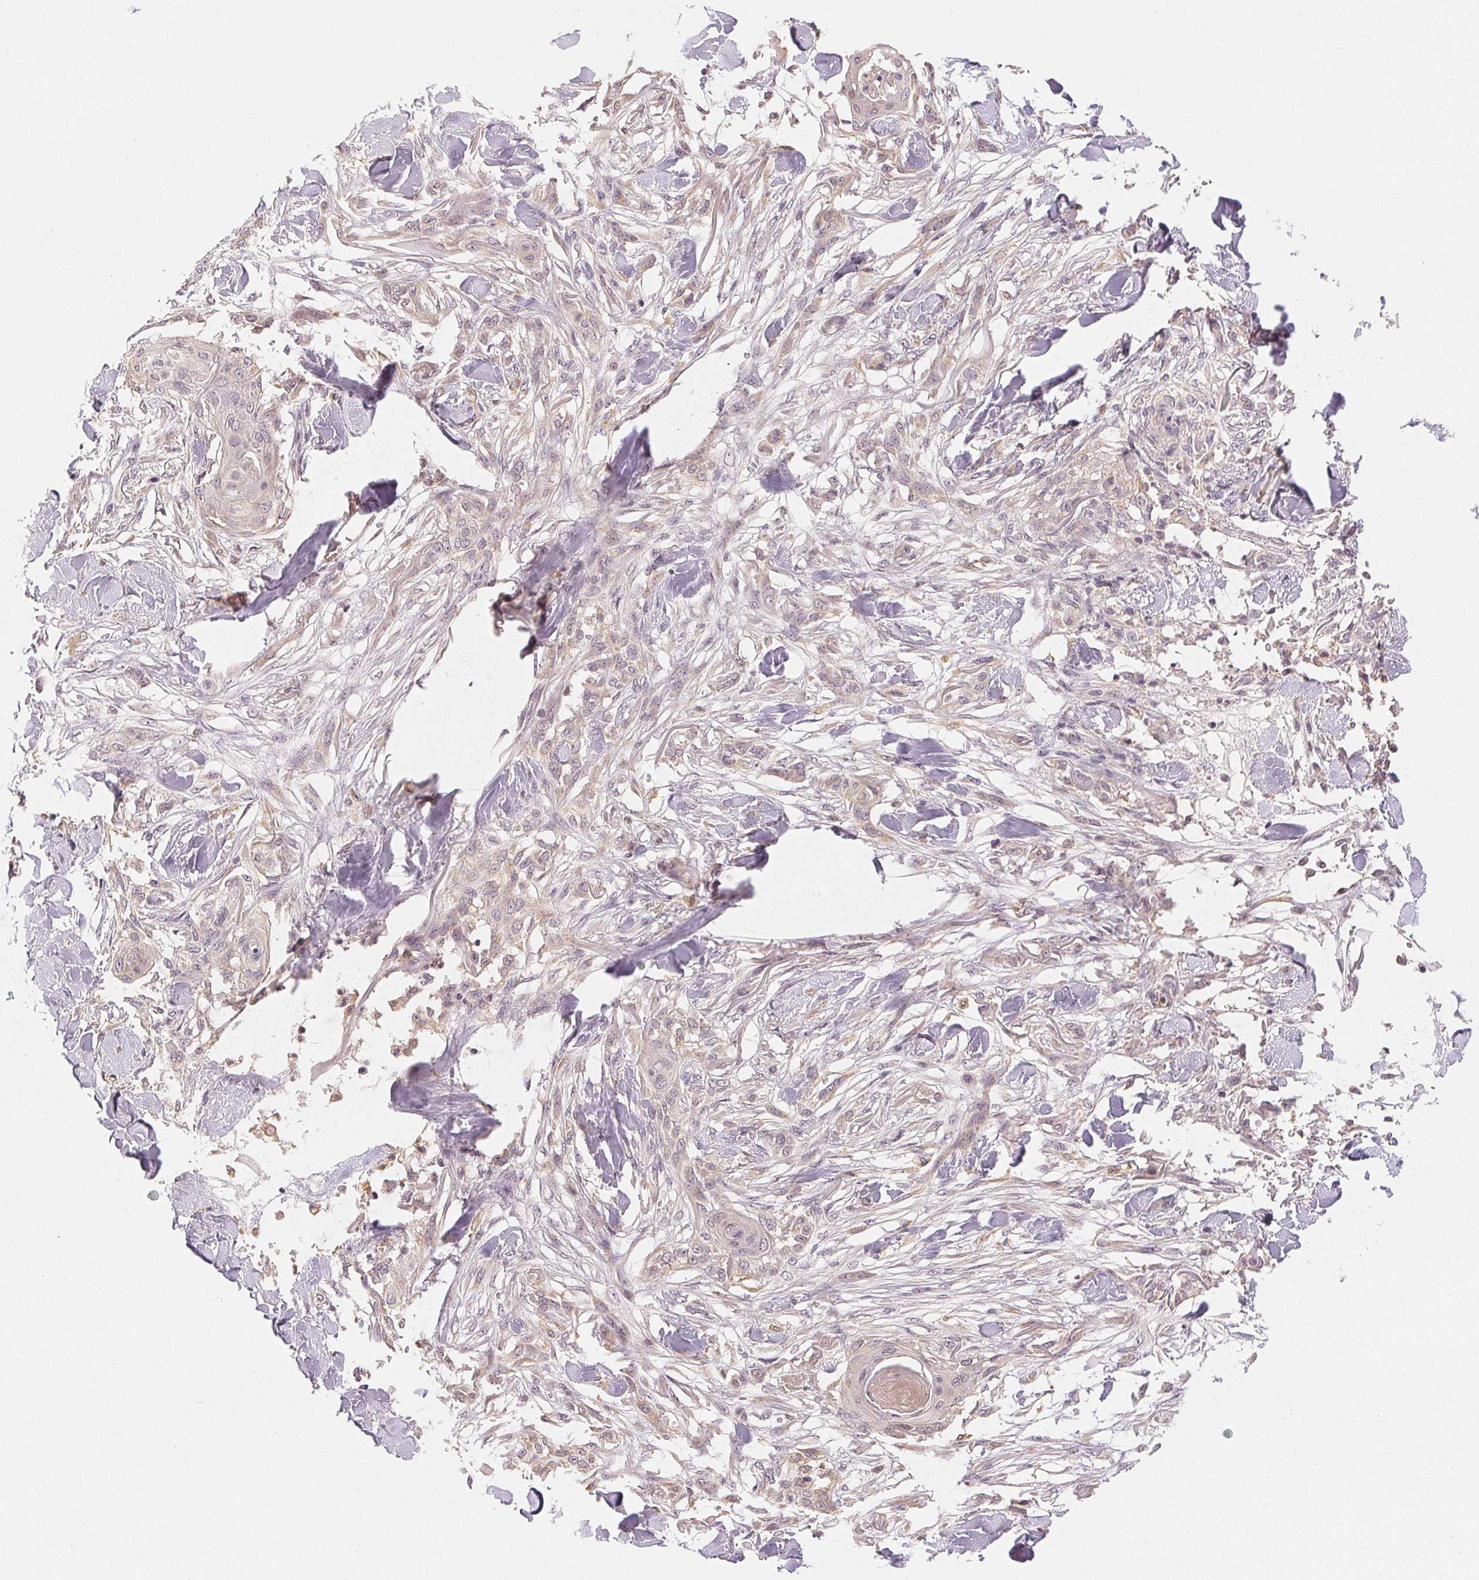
{"staining": {"intensity": "negative", "quantity": "none", "location": "none"}, "tissue": "skin cancer", "cell_type": "Tumor cells", "image_type": "cancer", "snomed": [{"axis": "morphology", "description": "Squamous cell carcinoma, NOS"}, {"axis": "topography", "description": "Skin"}], "caption": "Photomicrograph shows no significant protein expression in tumor cells of skin cancer.", "gene": "SEZ6L2", "patient": {"sex": "female", "age": 59}}